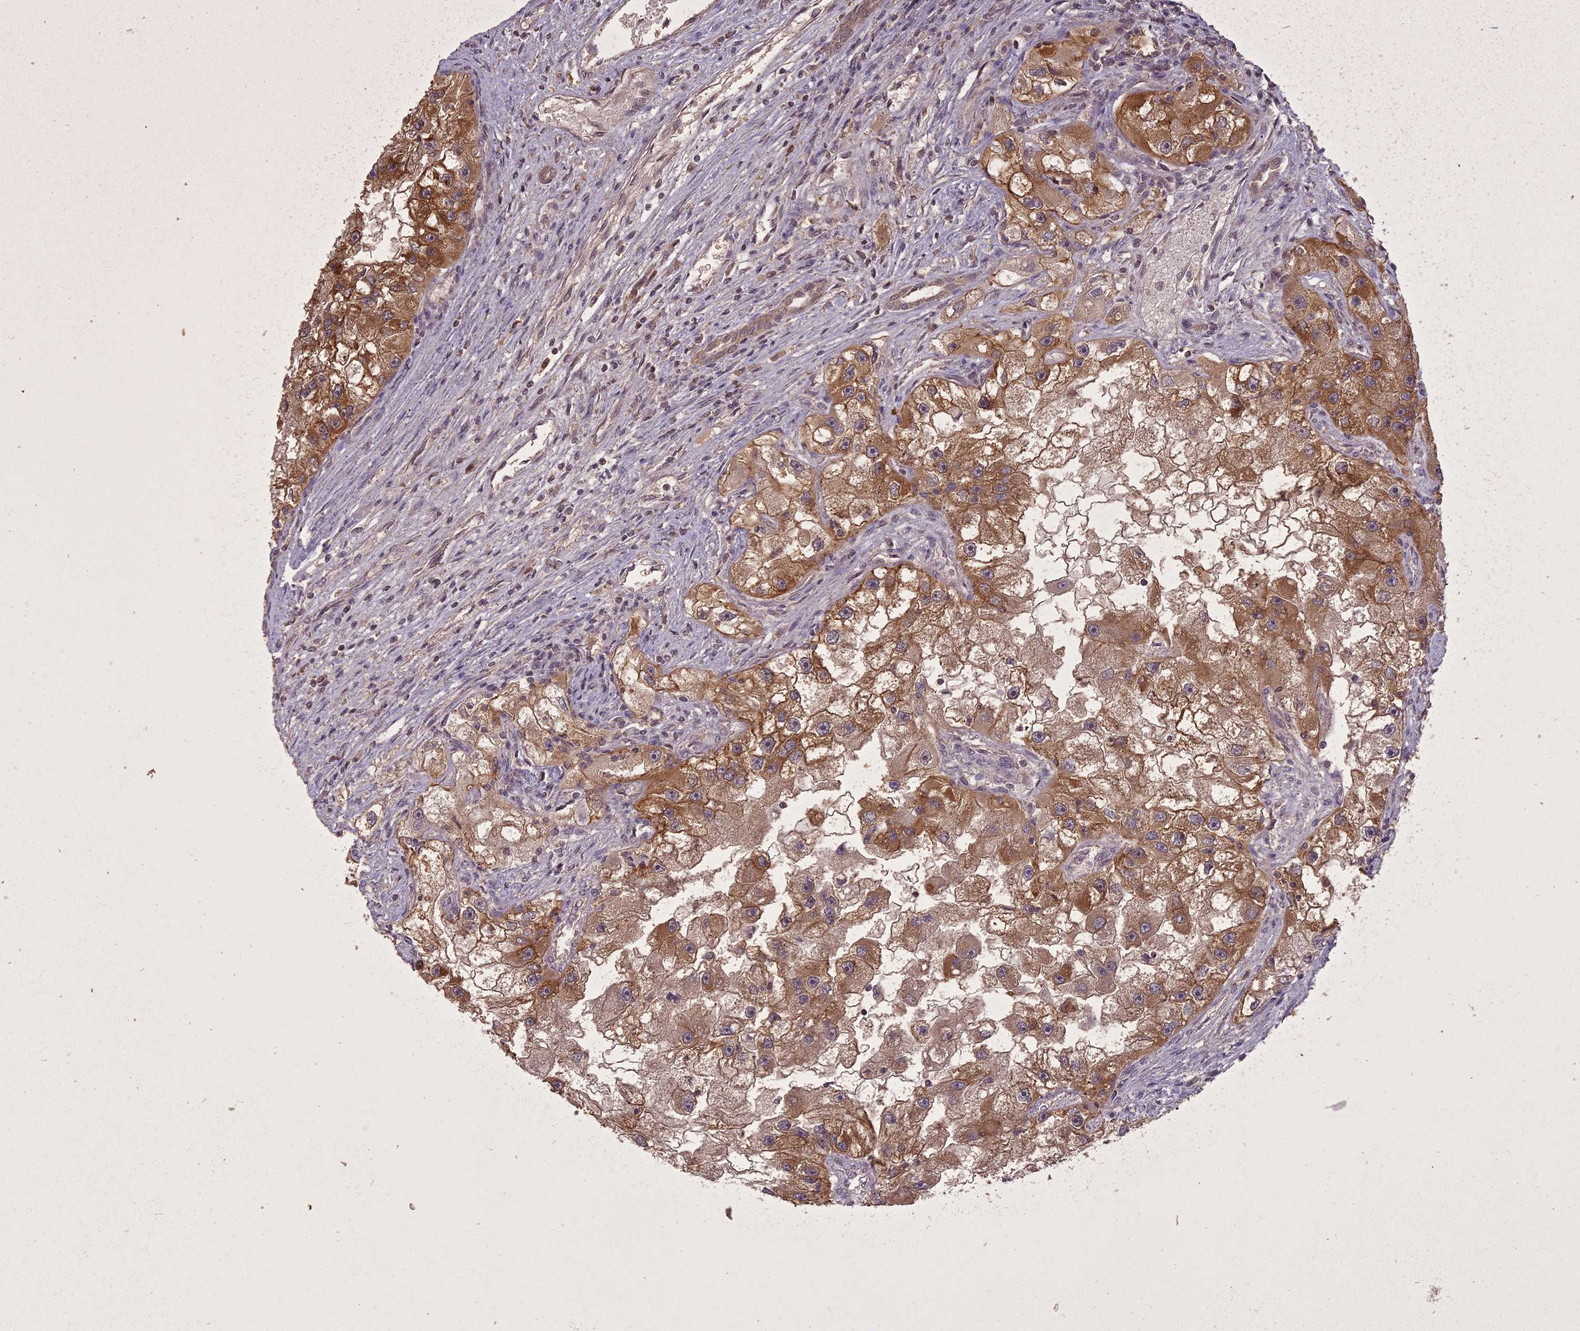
{"staining": {"intensity": "moderate", "quantity": ">75%", "location": "cytoplasmic/membranous"}, "tissue": "renal cancer", "cell_type": "Tumor cells", "image_type": "cancer", "snomed": [{"axis": "morphology", "description": "Adenocarcinoma, NOS"}, {"axis": "topography", "description": "Kidney"}], "caption": "Human renal cancer stained for a protein (brown) demonstrates moderate cytoplasmic/membranous positive staining in about >75% of tumor cells.", "gene": "ING5", "patient": {"sex": "male", "age": 63}}